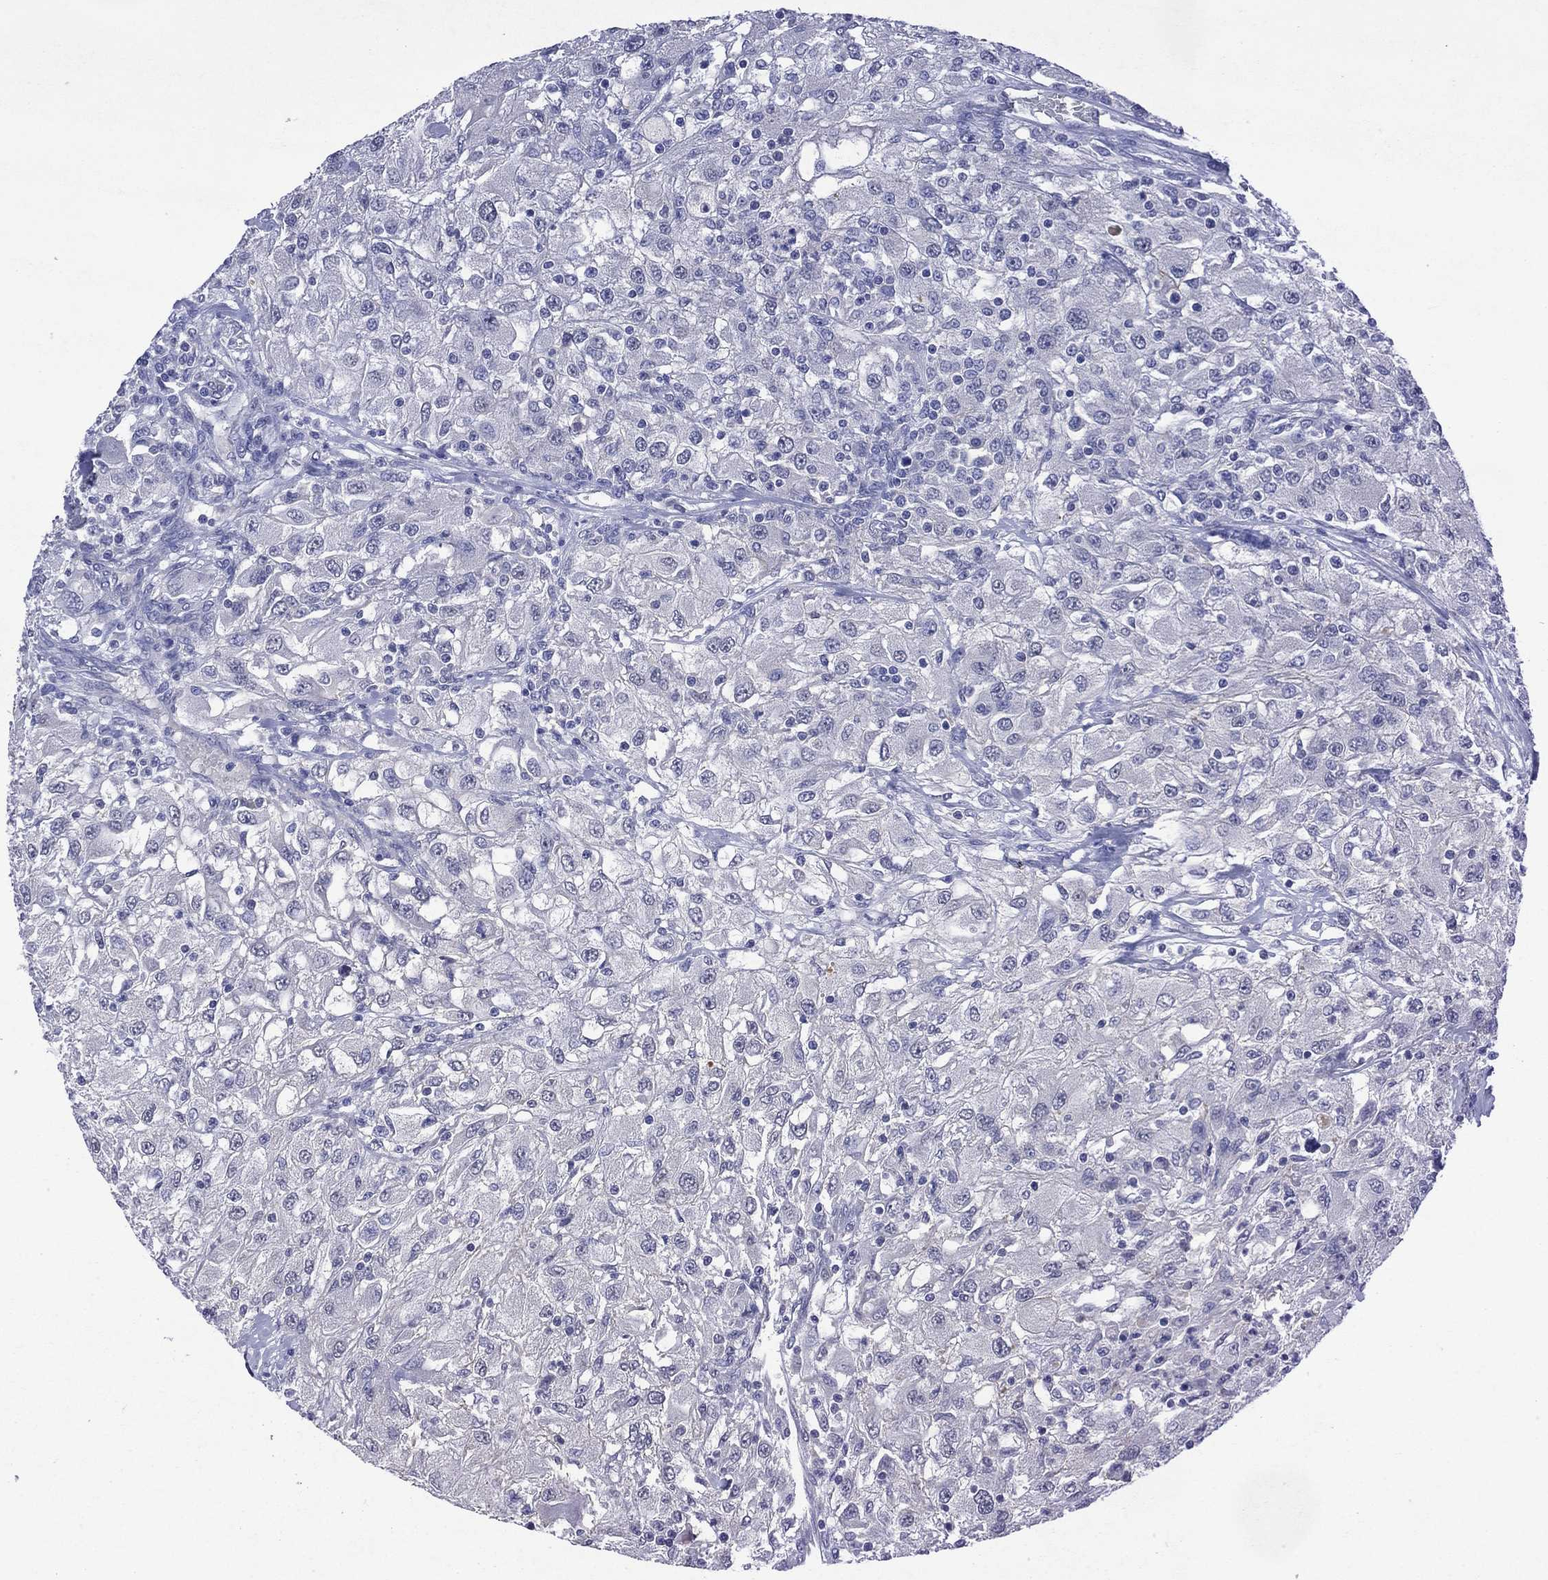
{"staining": {"intensity": "negative", "quantity": "none", "location": "none"}, "tissue": "renal cancer", "cell_type": "Tumor cells", "image_type": "cancer", "snomed": [{"axis": "morphology", "description": "Adenocarcinoma, NOS"}, {"axis": "topography", "description": "Kidney"}], "caption": "Human renal adenocarcinoma stained for a protein using immunohistochemistry demonstrates no expression in tumor cells.", "gene": "ASB10", "patient": {"sex": "female", "age": 67}}